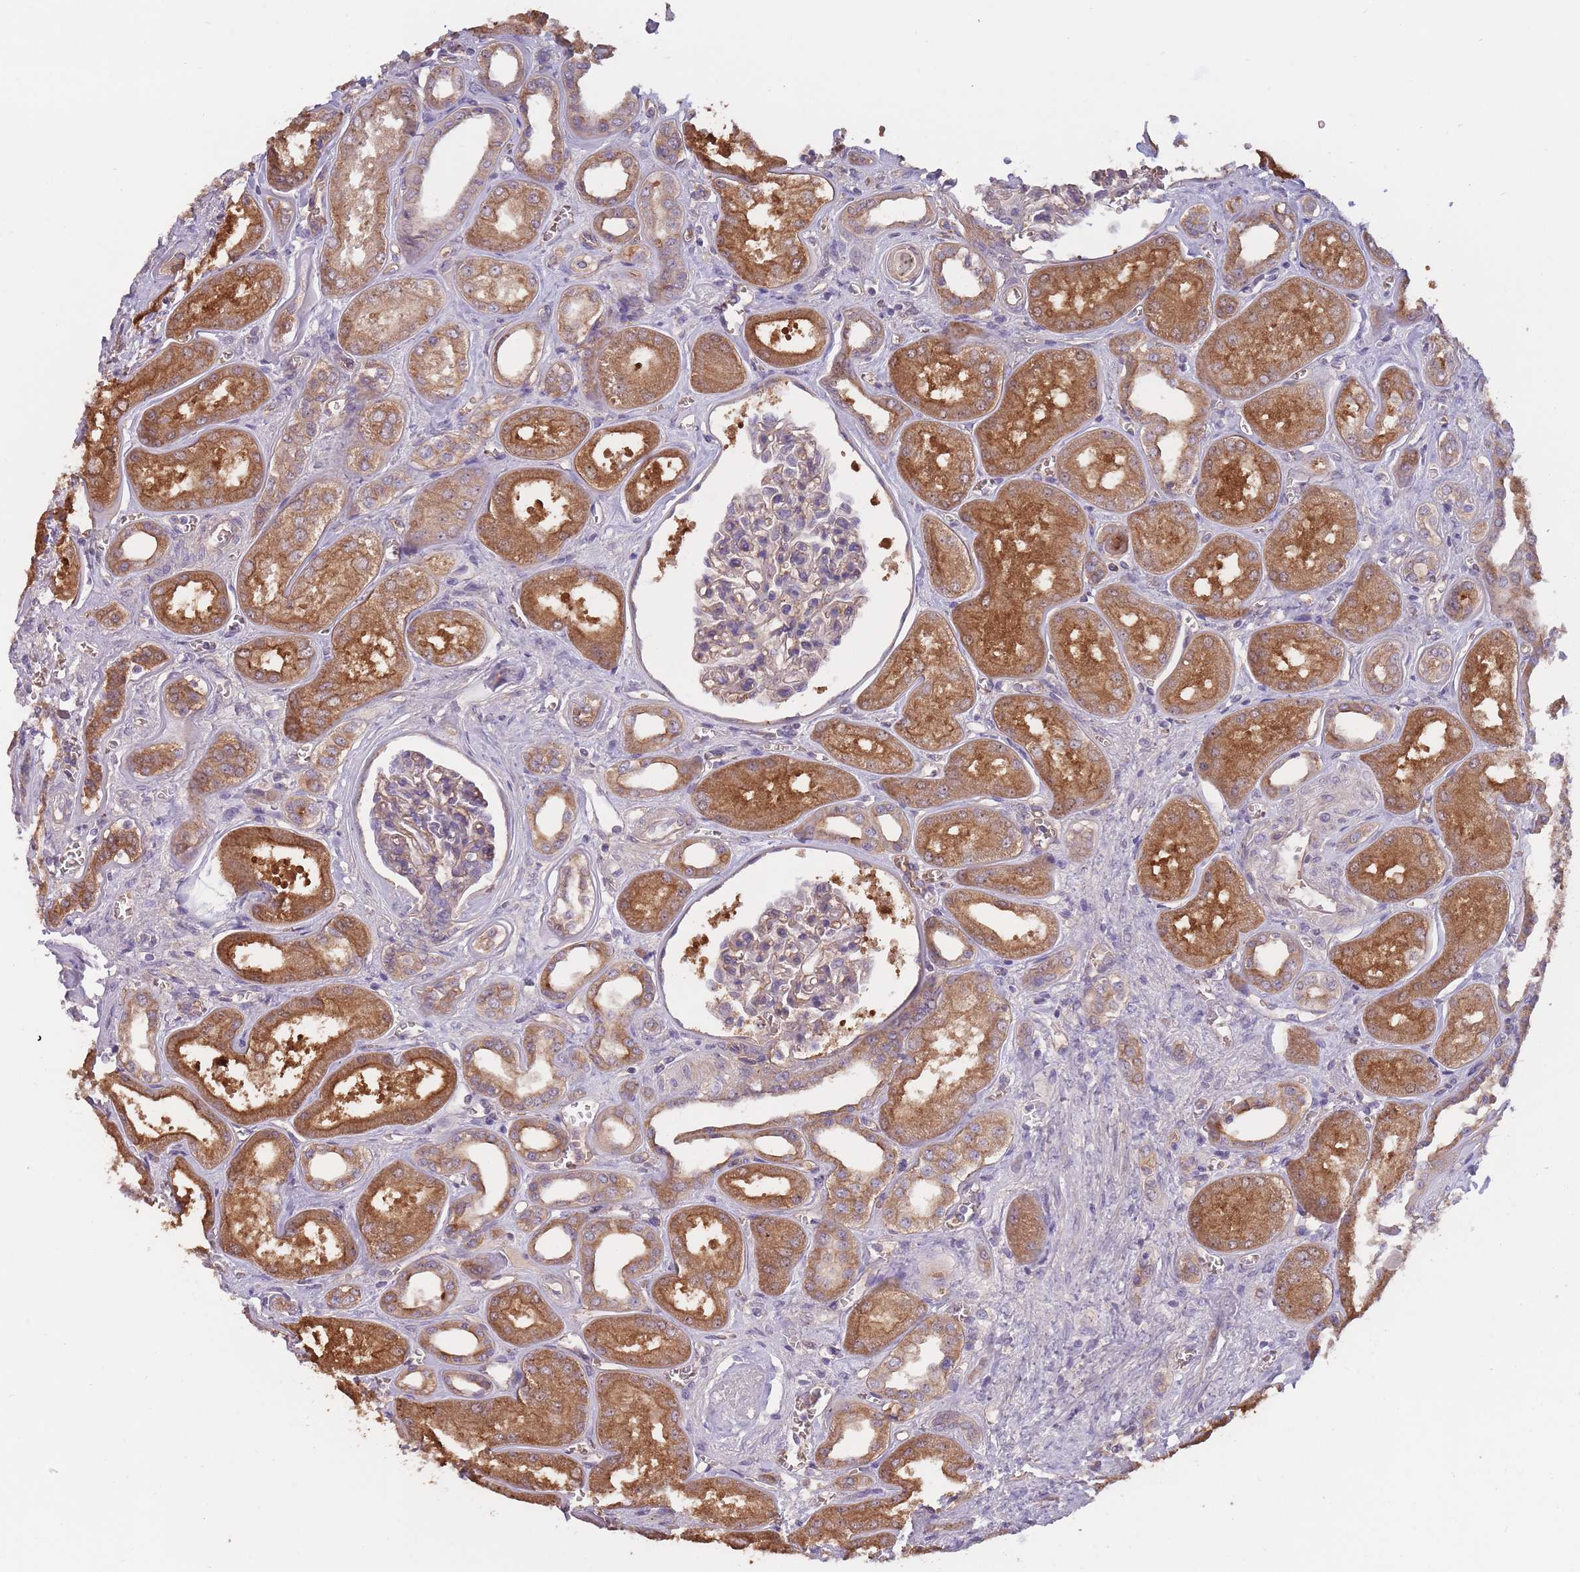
{"staining": {"intensity": "negative", "quantity": "none", "location": "none"}, "tissue": "kidney", "cell_type": "Cells in glomeruli", "image_type": "normal", "snomed": [{"axis": "morphology", "description": "Normal tissue, NOS"}, {"axis": "morphology", "description": "Adenocarcinoma, NOS"}, {"axis": "topography", "description": "Kidney"}], "caption": "Cells in glomeruli show no significant protein expression in normal kidney. Nuclei are stained in blue.", "gene": "KIAA1755", "patient": {"sex": "female", "age": 68}}